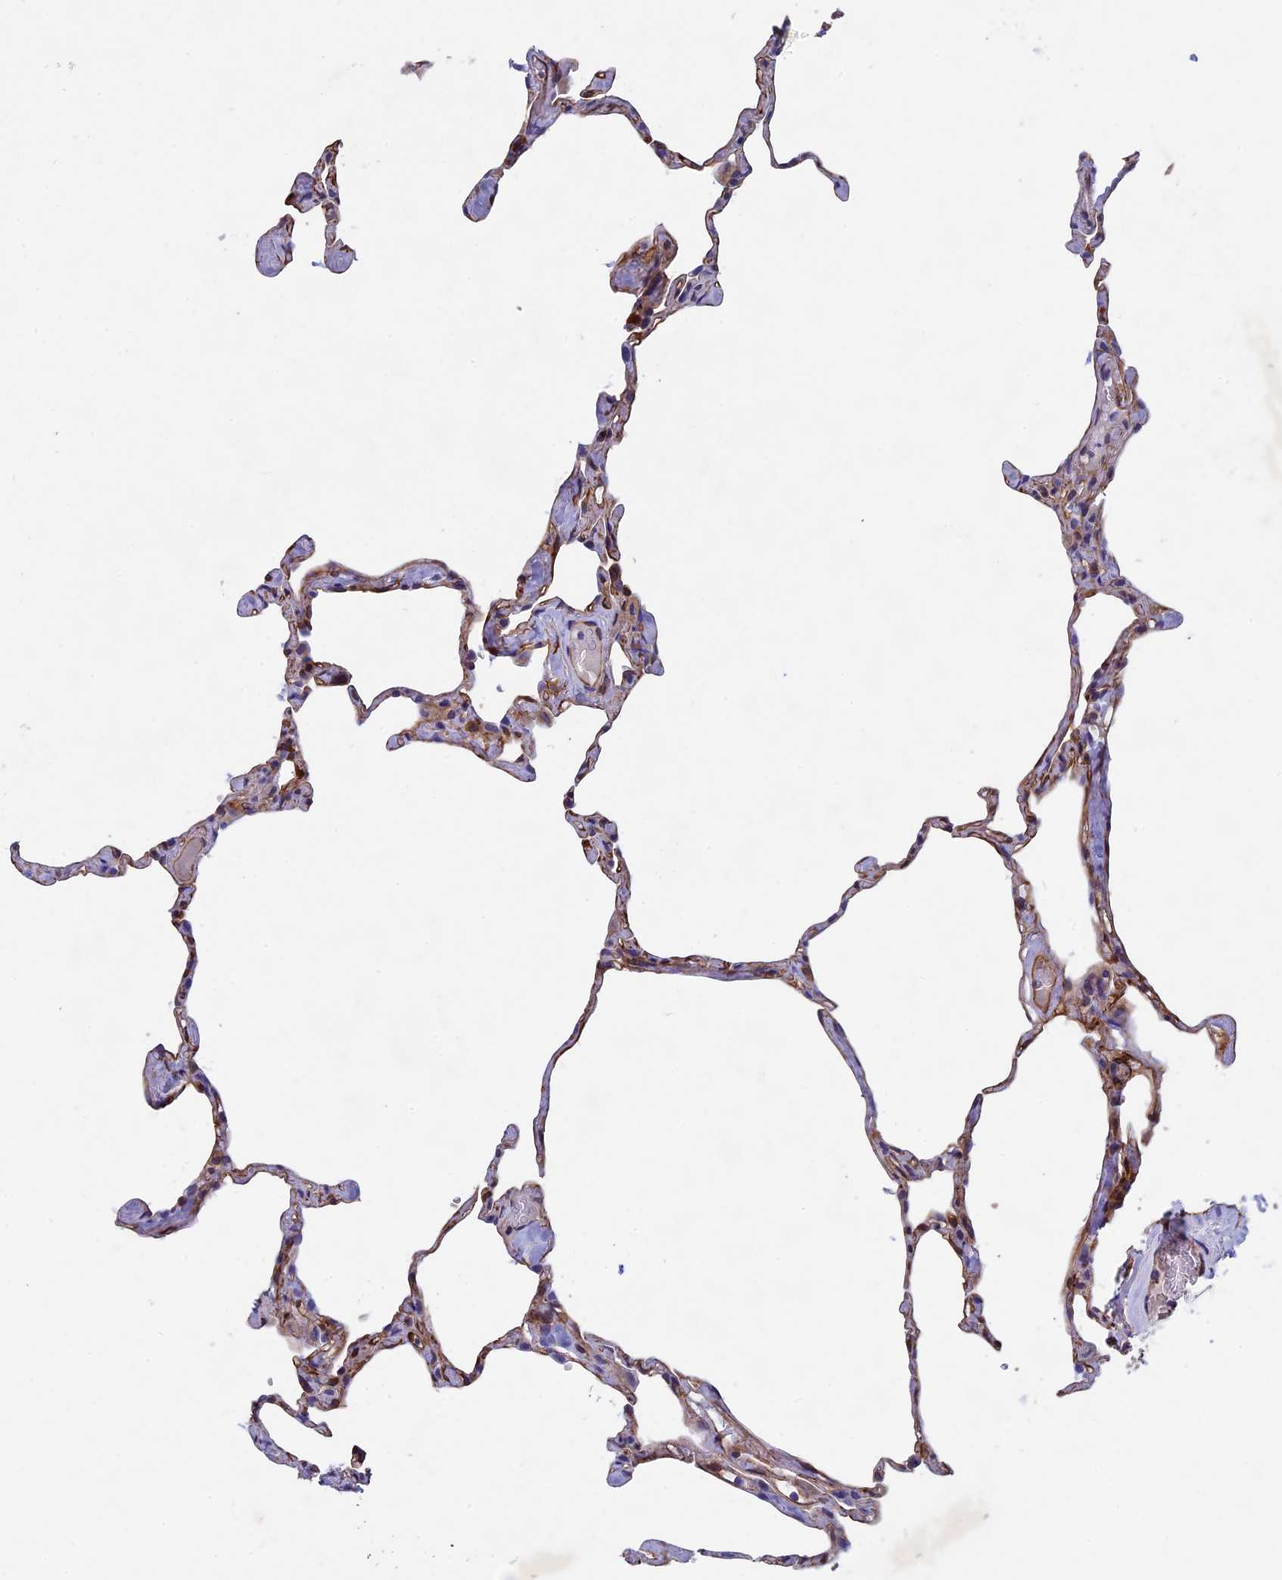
{"staining": {"intensity": "negative", "quantity": "none", "location": "none"}, "tissue": "lung", "cell_type": "Alveolar cells", "image_type": "normal", "snomed": [{"axis": "morphology", "description": "Normal tissue, NOS"}, {"axis": "topography", "description": "Lung"}], "caption": "Lung was stained to show a protein in brown. There is no significant positivity in alveolar cells. The staining is performed using DAB brown chromogen with nuclei counter-stained in using hematoxylin.", "gene": "INSYN1", "patient": {"sex": "male", "age": 65}}